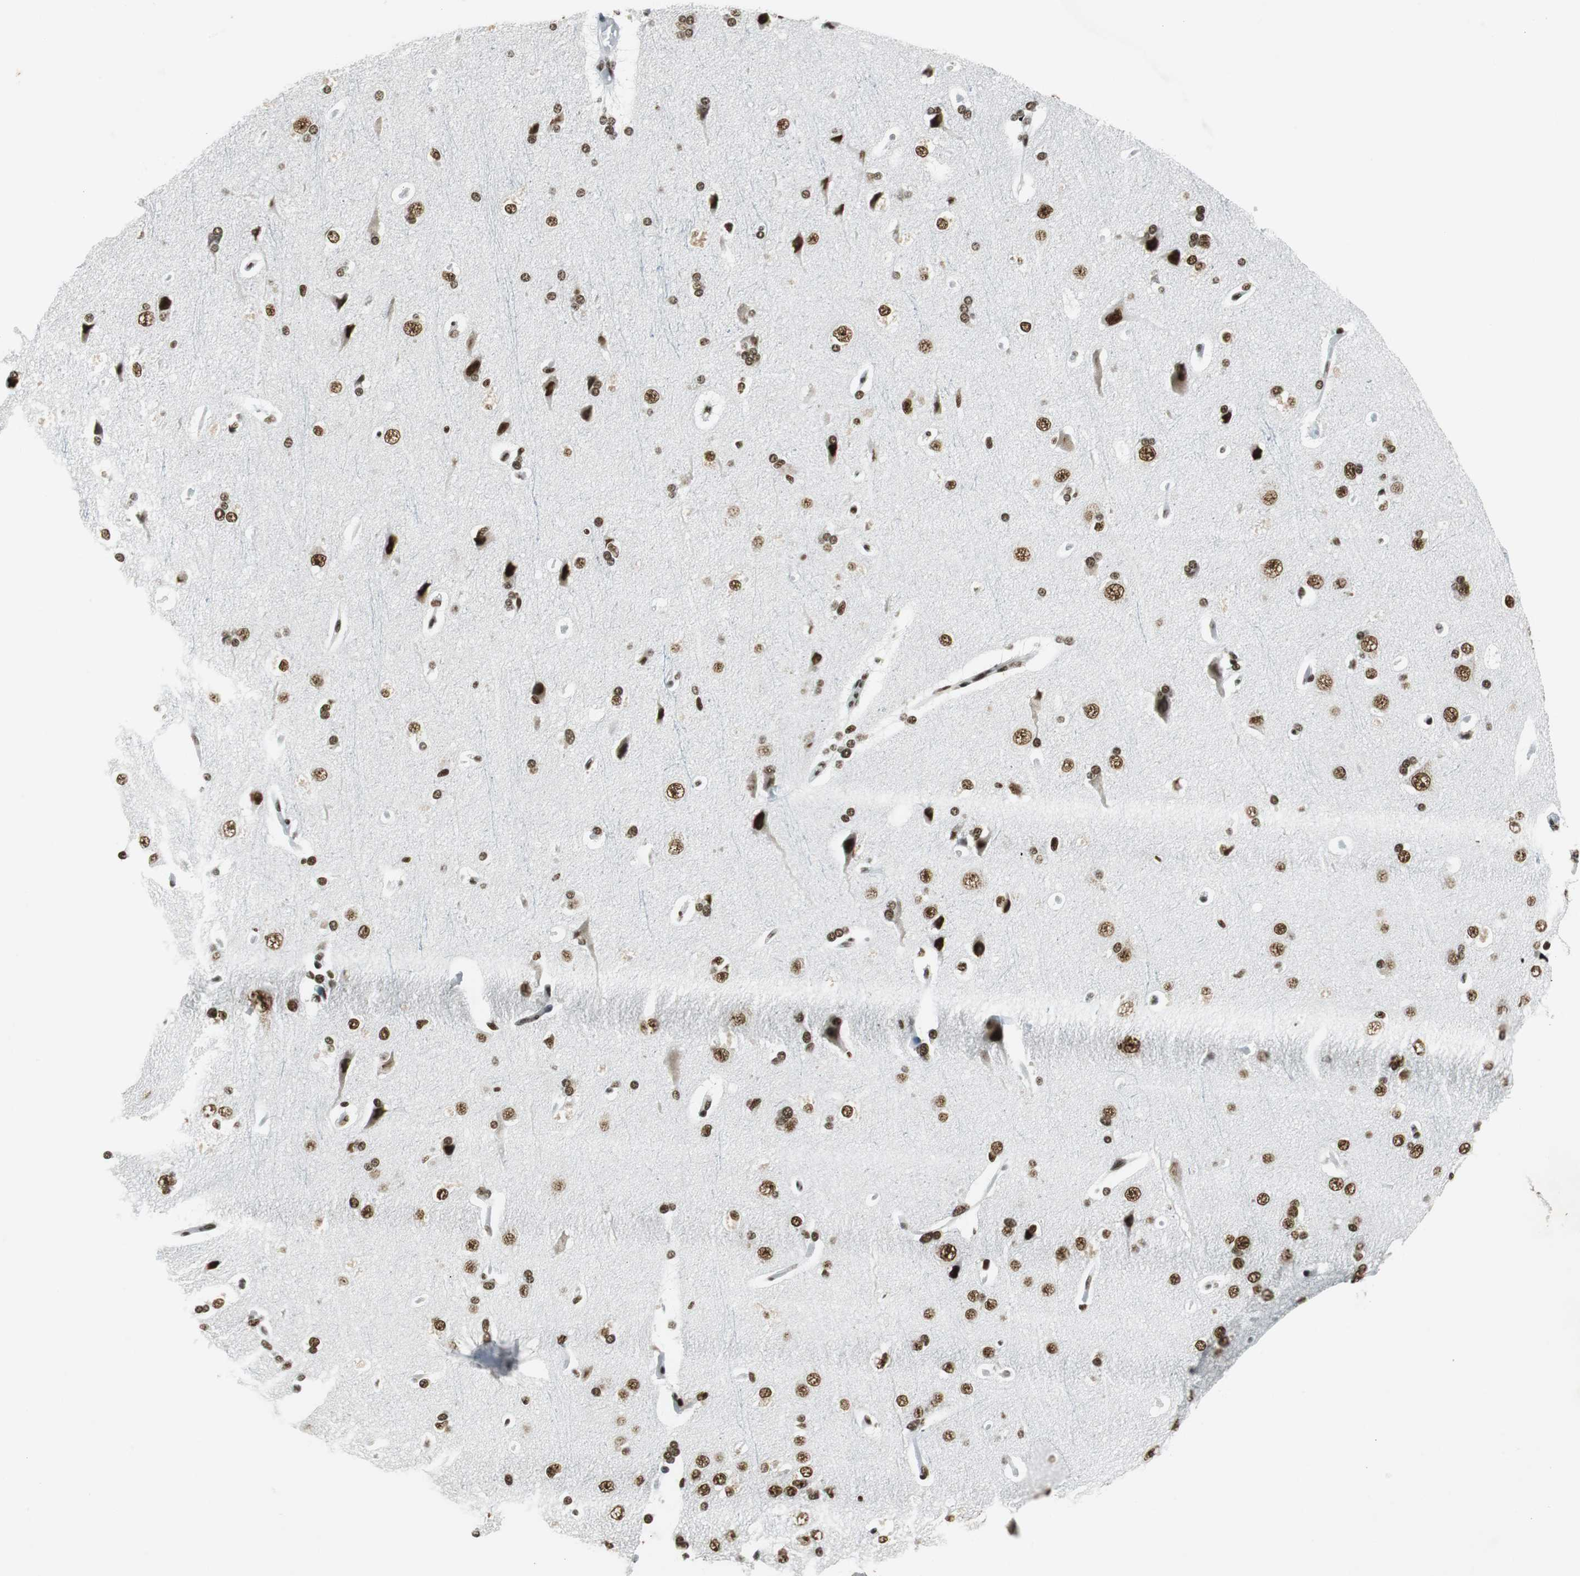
{"staining": {"intensity": "strong", "quantity": ">75%", "location": "cytoplasmic/membranous,nuclear"}, "tissue": "cerebral cortex", "cell_type": "Endothelial cells", "image_type": "normal", "snomed": [{"axis": "morphology", "description": "Normal tissue, NOS"}, {"axis": "topography", "description": "Cerebral cortex"}], "caption": "The photomicrograph exhibits immunohistochemical staining of unremarkable cerebral cortex. There is strong cytoplasmic/membranous,nuclear staining is present in about >75% of endothelial cells. The staining was performed using DAB, with brown indicating positive protein expression. Nuclei are stained blue with hematoxylin.", "gene": "PRKDC", "patient": {"sex": "male", "age": 62}}